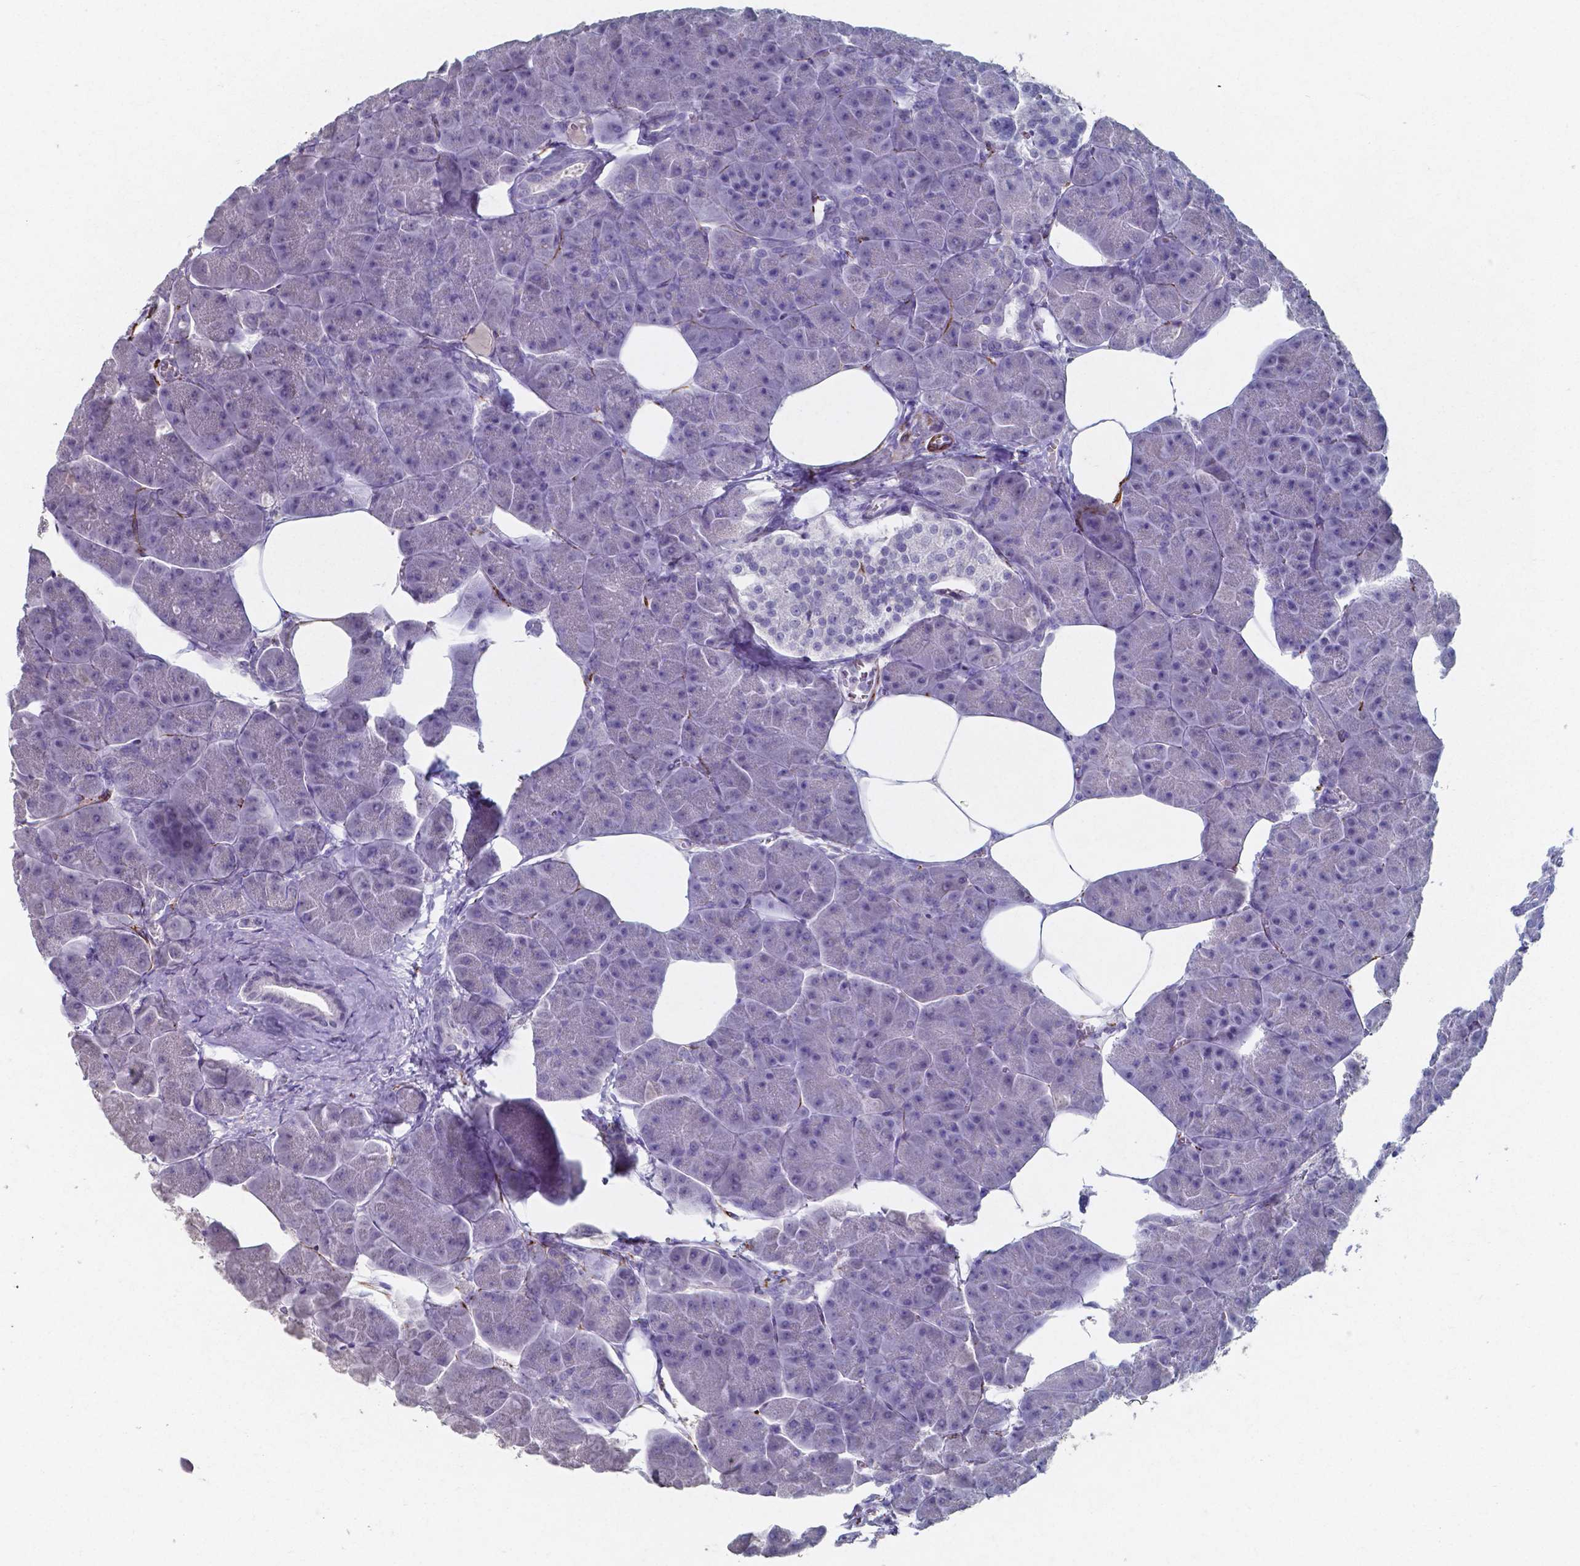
{"staining": {"intensity": "negative", "quantity": "none", "location": "none"}, "tissue": "pancreas", "cell_type": "Exocrine glandular cells", "image_type": "normal", "snomed": [{"axis": "morphology", "description": "Normal tissue, NOS"}, {"axis": "topography", "description": "Adipose tissue"}, {"axis": "topography", "description": "Pancreas"}, {"axis": "topography", "description": "Peripheral nerve tissue"}], "caption": "Pancreas stained for a protein using IHC reveals no staining exocrine glandular cells.", "gene": "PLA2R1", "patient": {"sex": "female", "age": 58}}